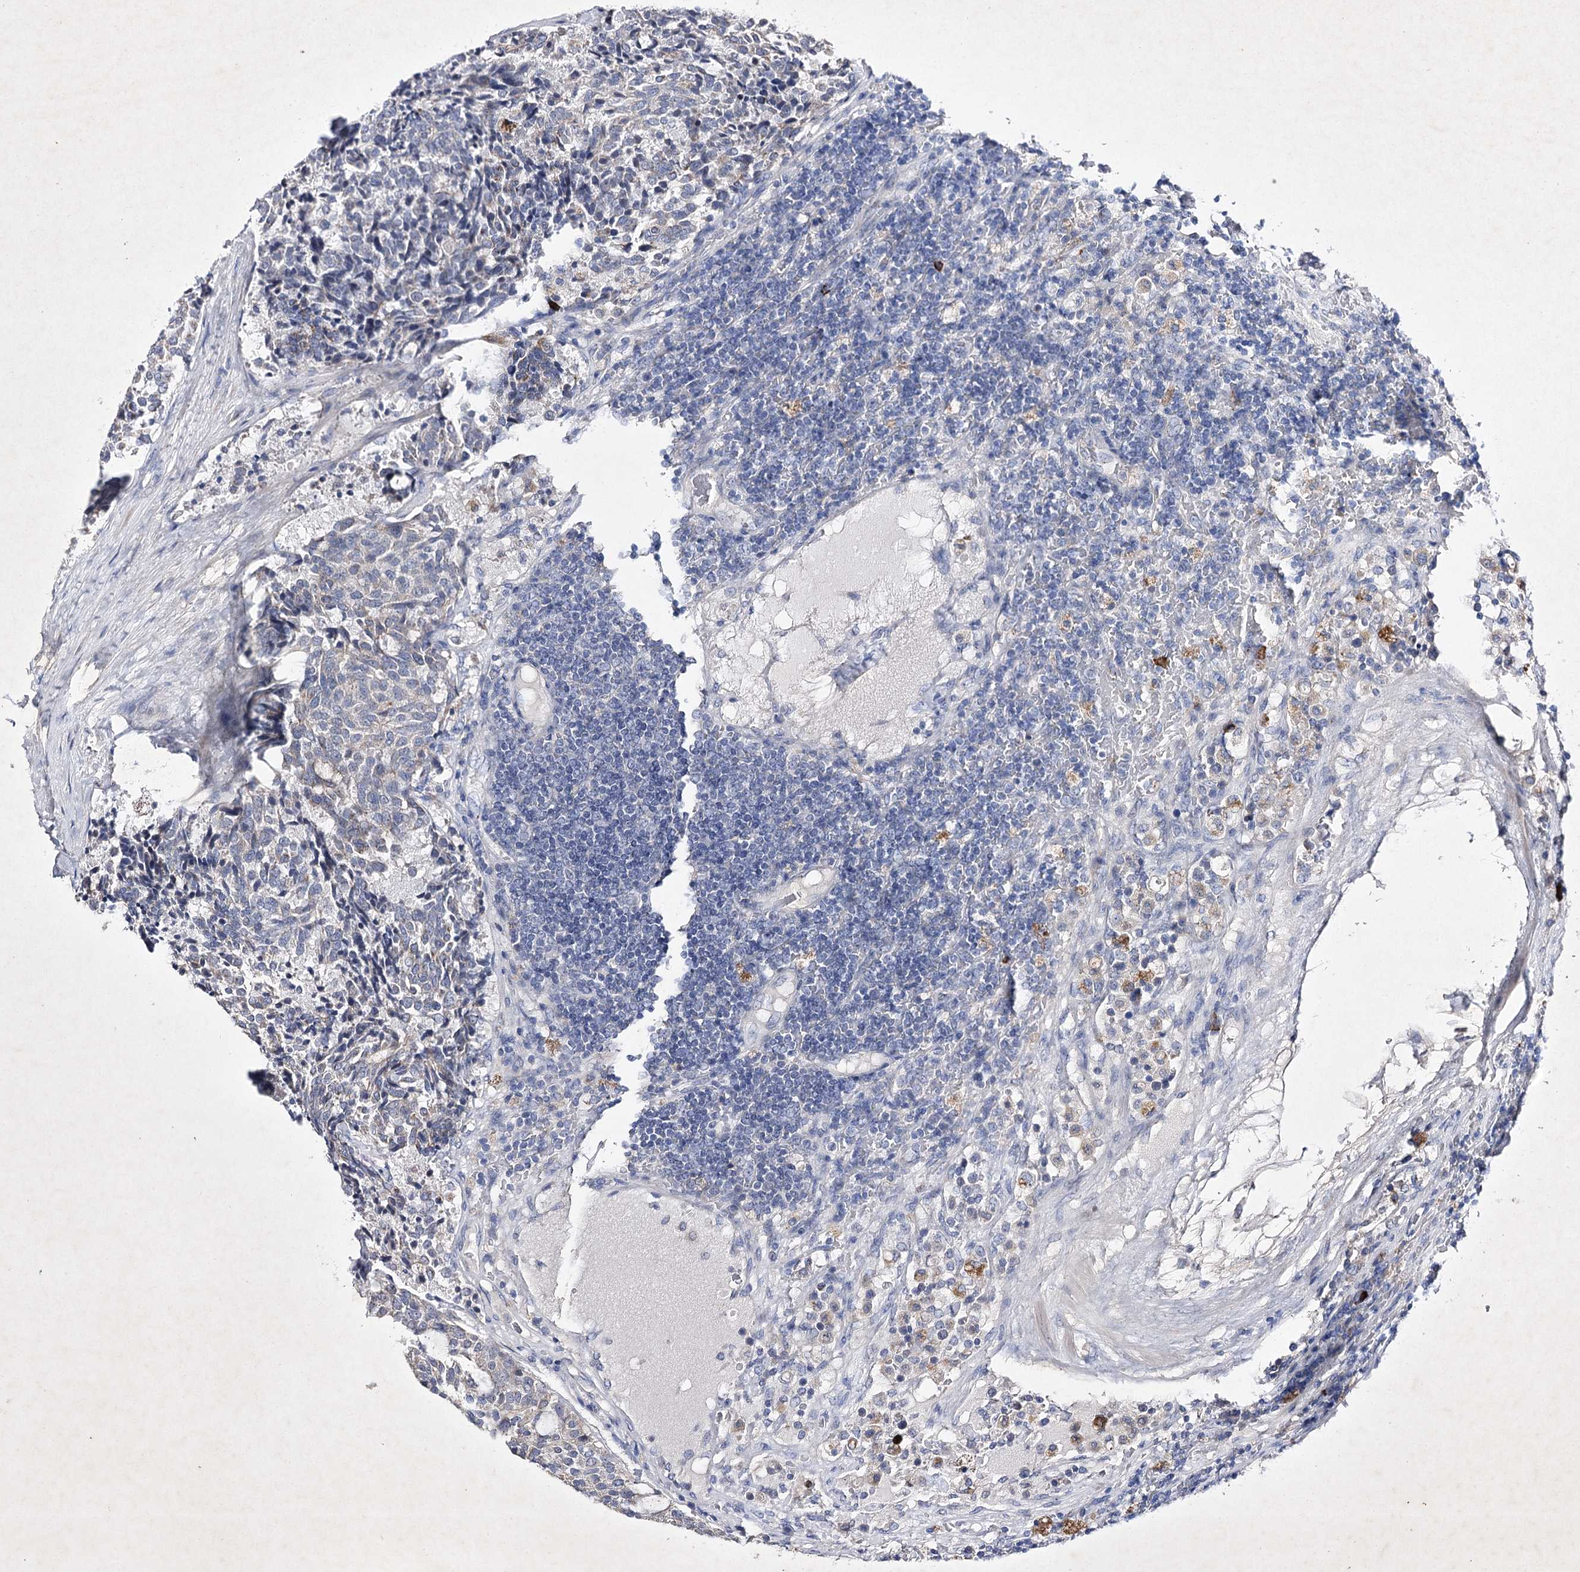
{"staining": {"intensity": "negative", "quantity": "none", "location": "none"}, "tissue": "carcinoid", "cell_type": "Tumor cells", "image_type": "cancer", "snomed": [{"axis": "morphology", "description": "Carcinoid, malignant, NOS"}, {"axis": "topography", "description": "Pancreas"}], "caption": "This is a histopathology image of immunohistochemistry staining of carcinoid, which shows no staining in tumor cells.", "gene": "COX15", "patient": {"sex": "female", "age": 54}}